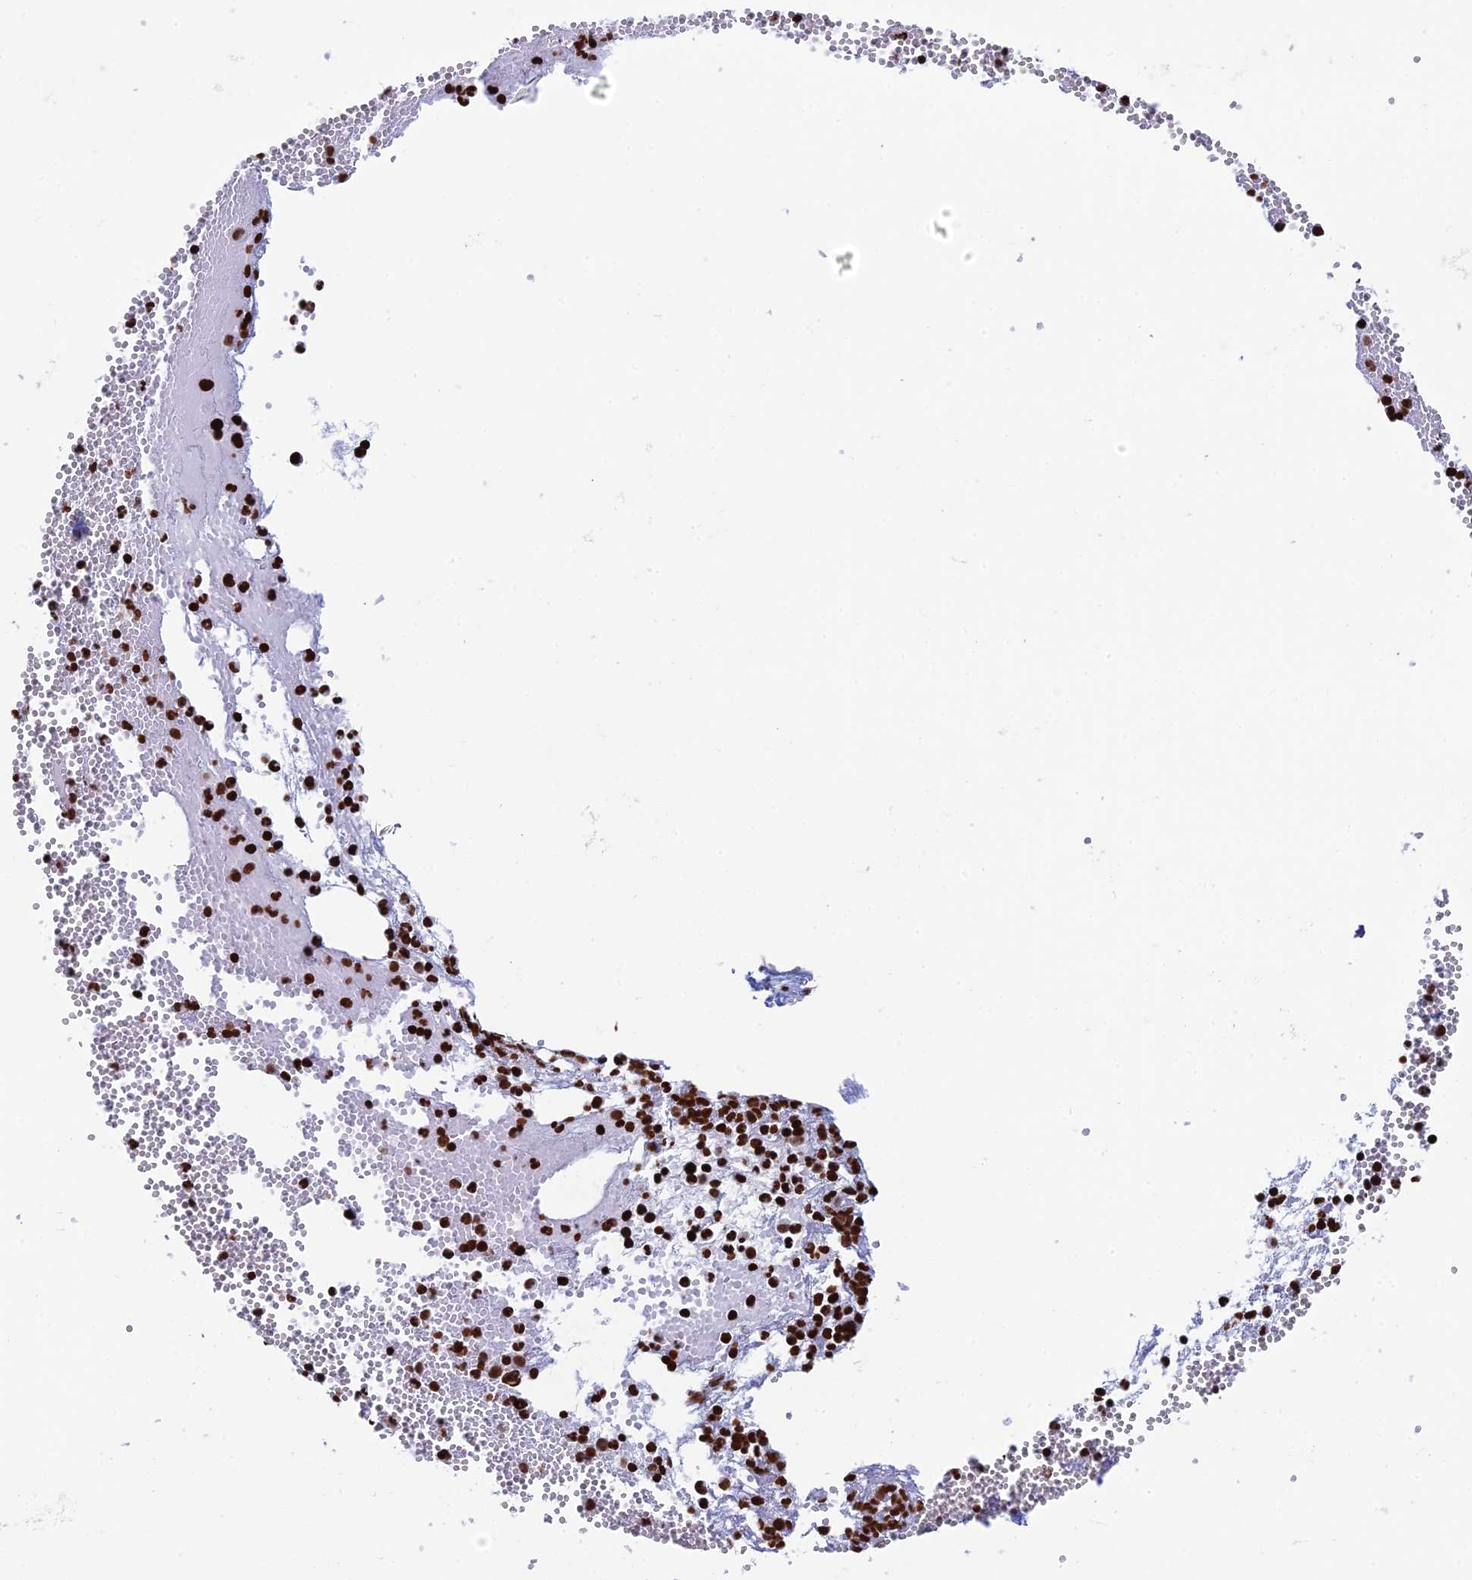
{"staining": {"intensity": "strong", "quantity": ">75%", "location": "nuclear"}, "tissue": "bone marrow", "cell_type": "Hematopoietic cells", "image_type": "normal", "snomed": [{"axis": "morphology", "description": "Normal tissue, NOS"}, {"axis": "topography", "description": "Bone marrow"}], "caption": "A brown stain shows strong nuclear staining of a protein in hematopoietic cells of unremarkable human bone marrow. (DAB IHC with brightfield microscopy, high magnification).", "gene": "RPAP1", "patient": {"sex": "female", "age": 77}}